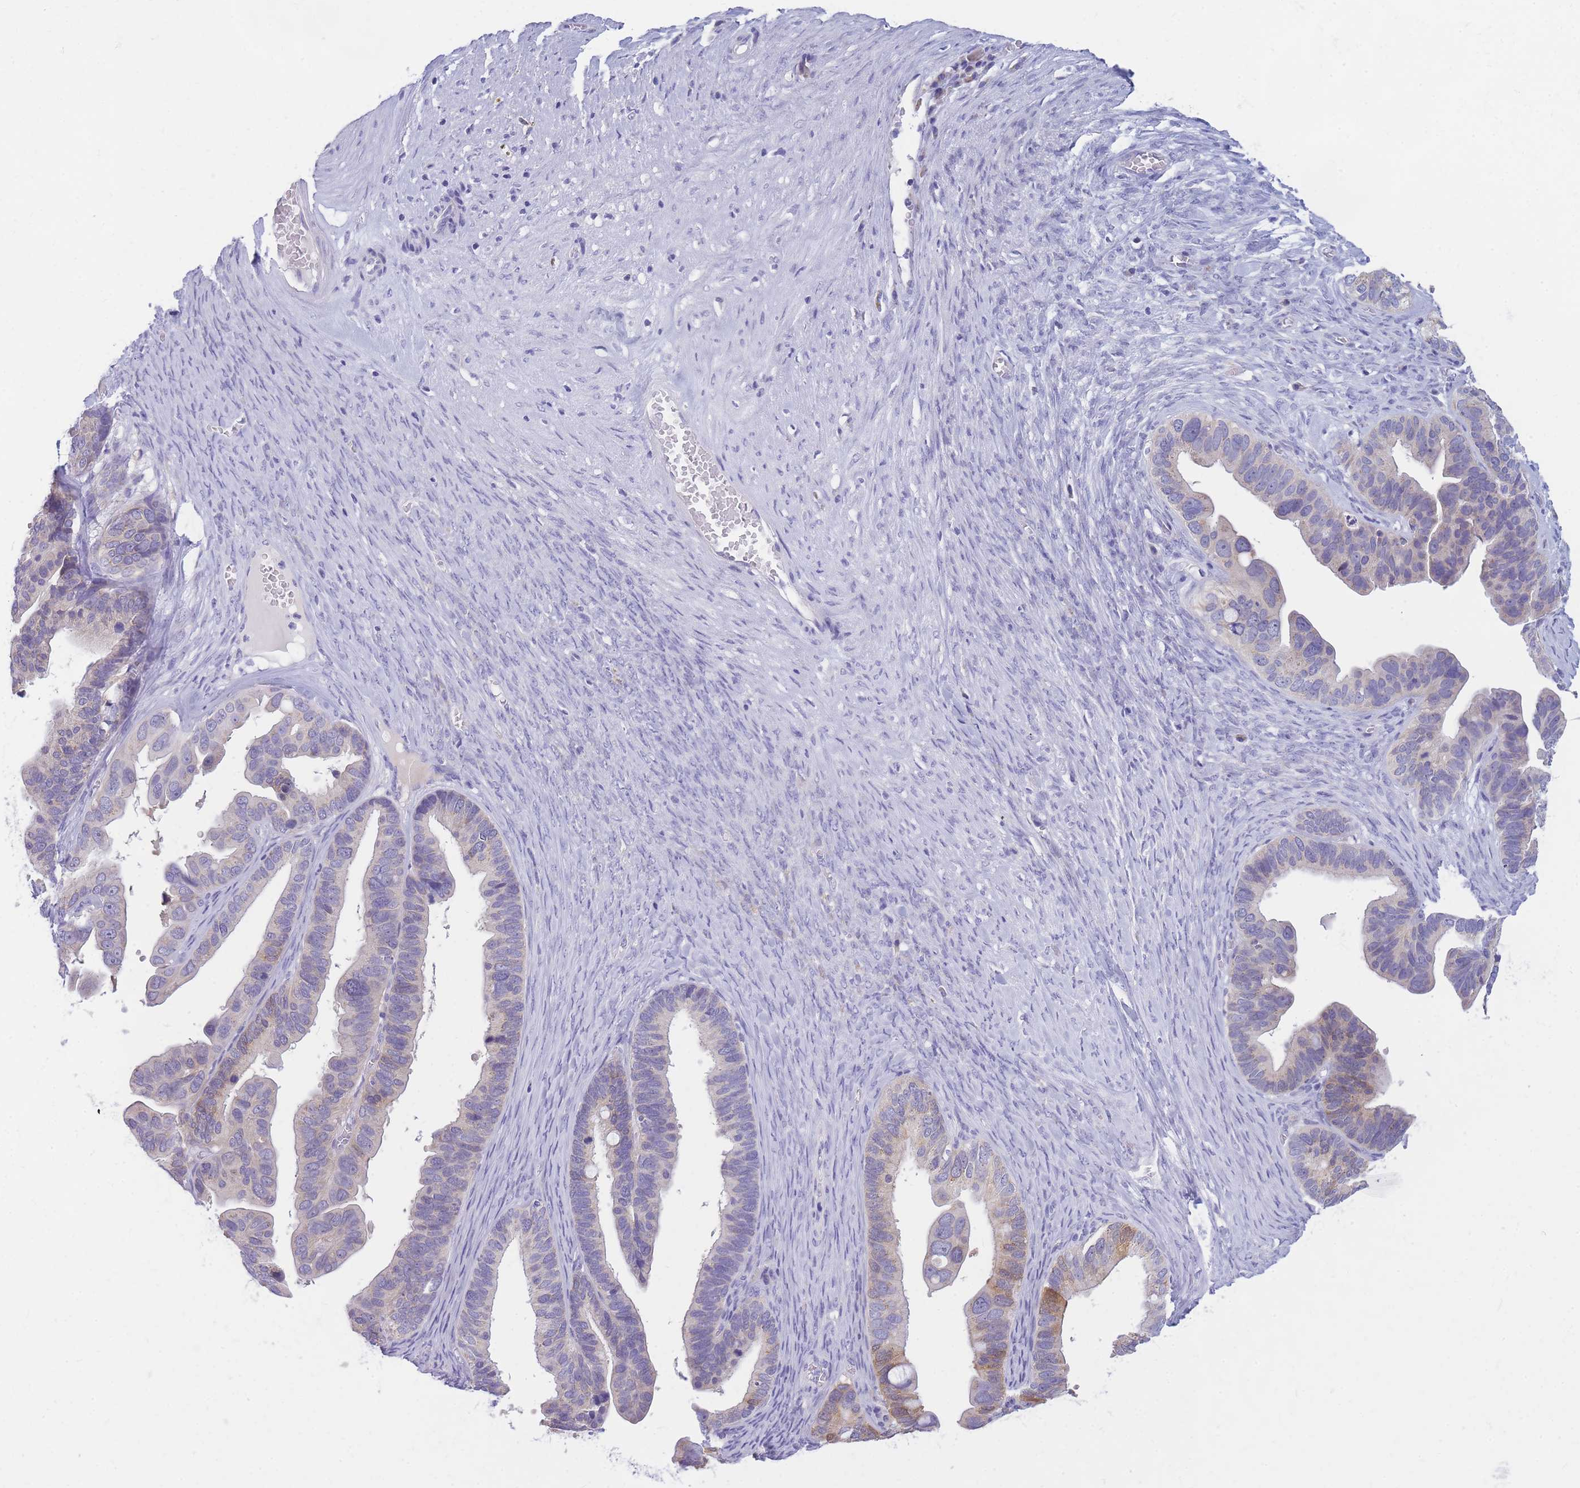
{"staining": {"intensity": "weak", "quantity": "<25%", "location": "cytoplasmic/membranous"}, "tissue": "ovarian cancer", "cell_type": "Tumor cells", "image_type": "cancer", "snomed": [{"axis": "morphology", "description": "Cystadenocarcinoma, serous, NOS"}, {"axis": "topography", "description": "Ovary"}], "caption": "Histopathology image shows no significant protein positivity in tumor cells of ovarian serous cystadenocarcinoma.", "gene": "DHRS11", "patient": {"sex": "female", "age": 56}}